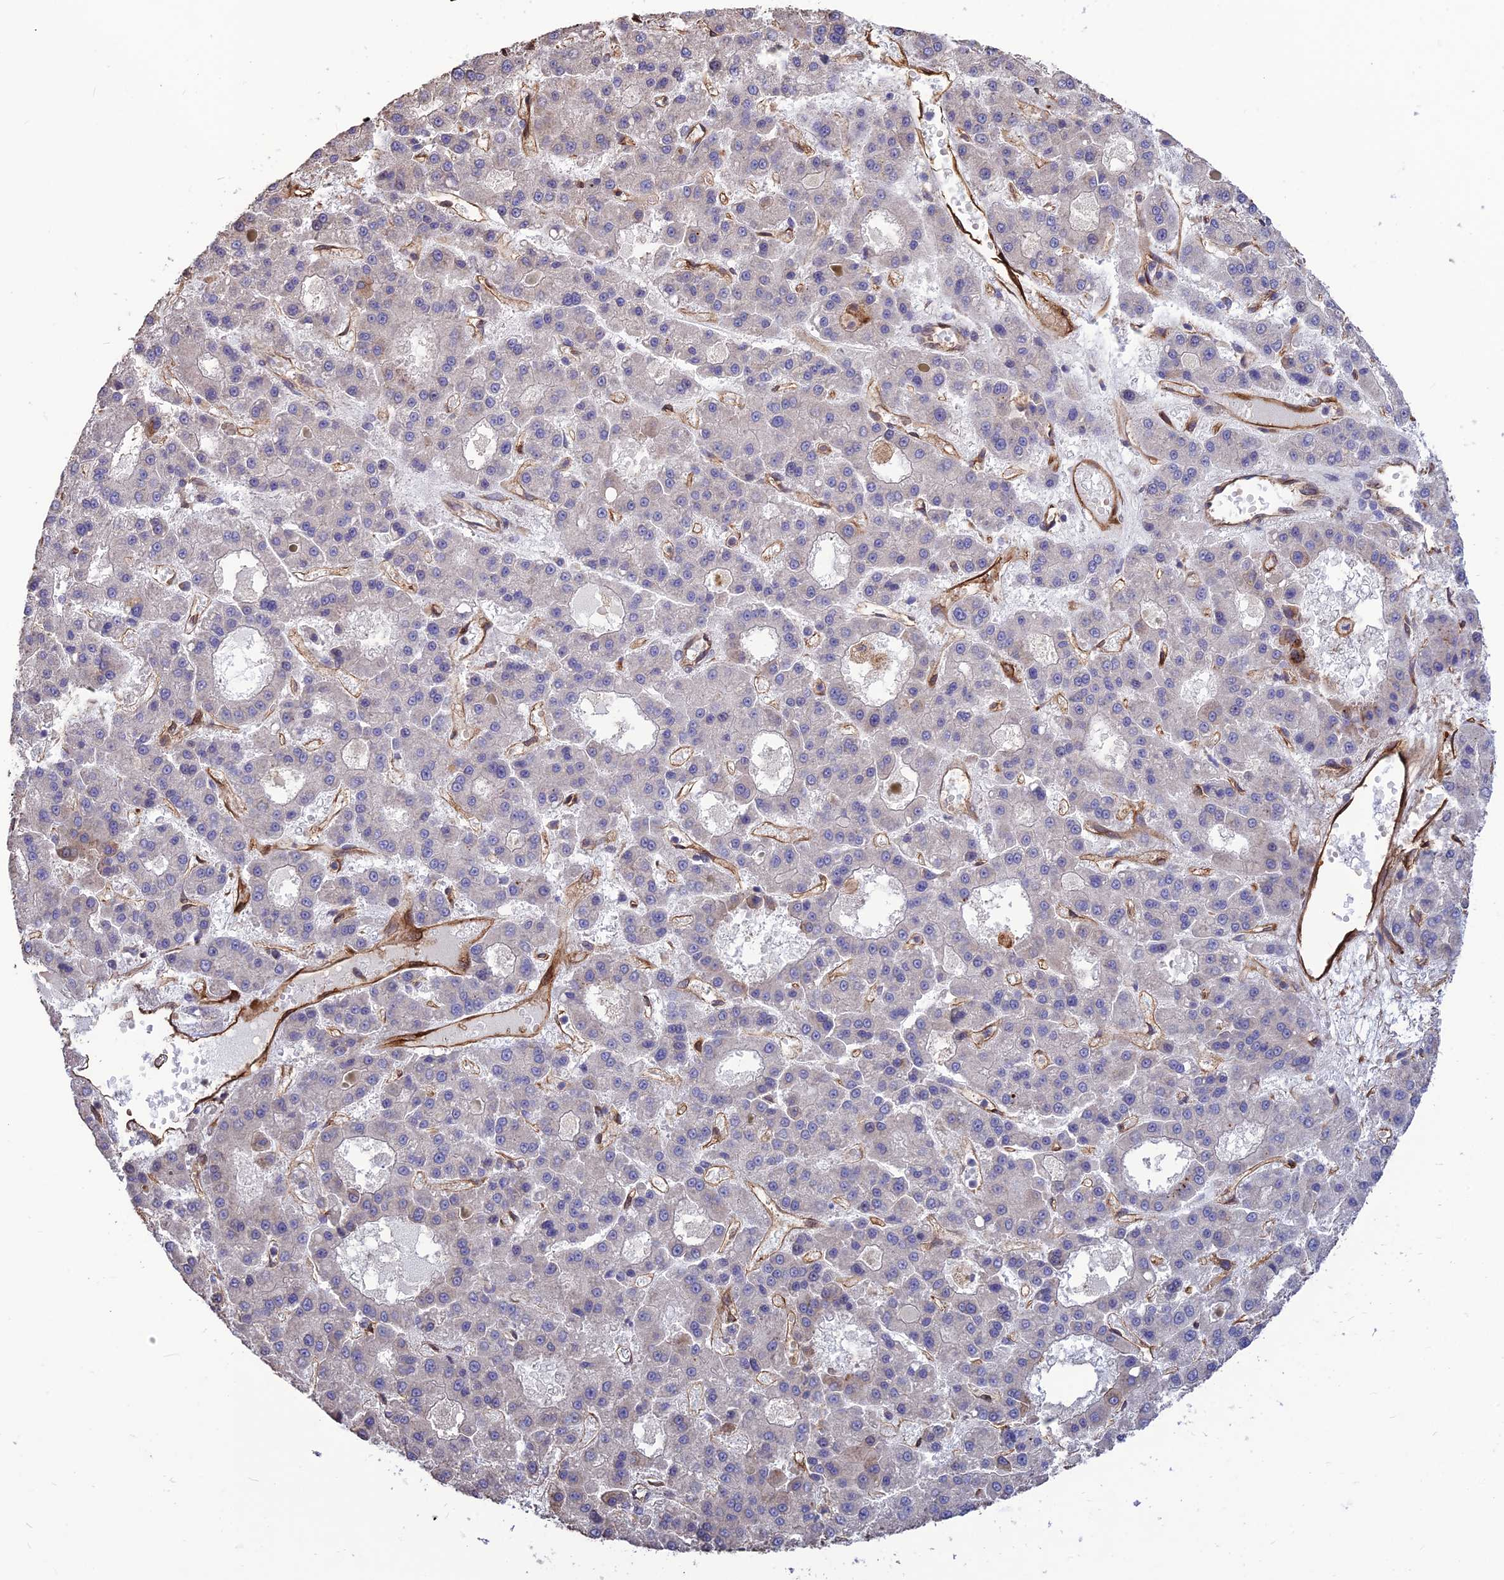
{"staining": {"intensity": "negative", "quantity": "none", "location": "none"}, "tissue": "liver cancer", "cell_type": "Tumor cells", "image_type": "cancer", "snomed": [{"axis": "morphology", "description": "Carcinoma, Hepatocellular, NOS"}, {"axis": "topography", "description": "Liver"}], "caption": "IHC image of human liver cancer stained for a protein (brown), which demonstrates no staining in tumor cells. The staining was performed using DAB (3,3'-diaminobenzidine) to visualize the protein expression in brown, while the nuclei were stained in blue with hematoxylin (Magnification: 20x).", "gene": "CRTAP", "patient": {"sex": "male", "age": 70}}